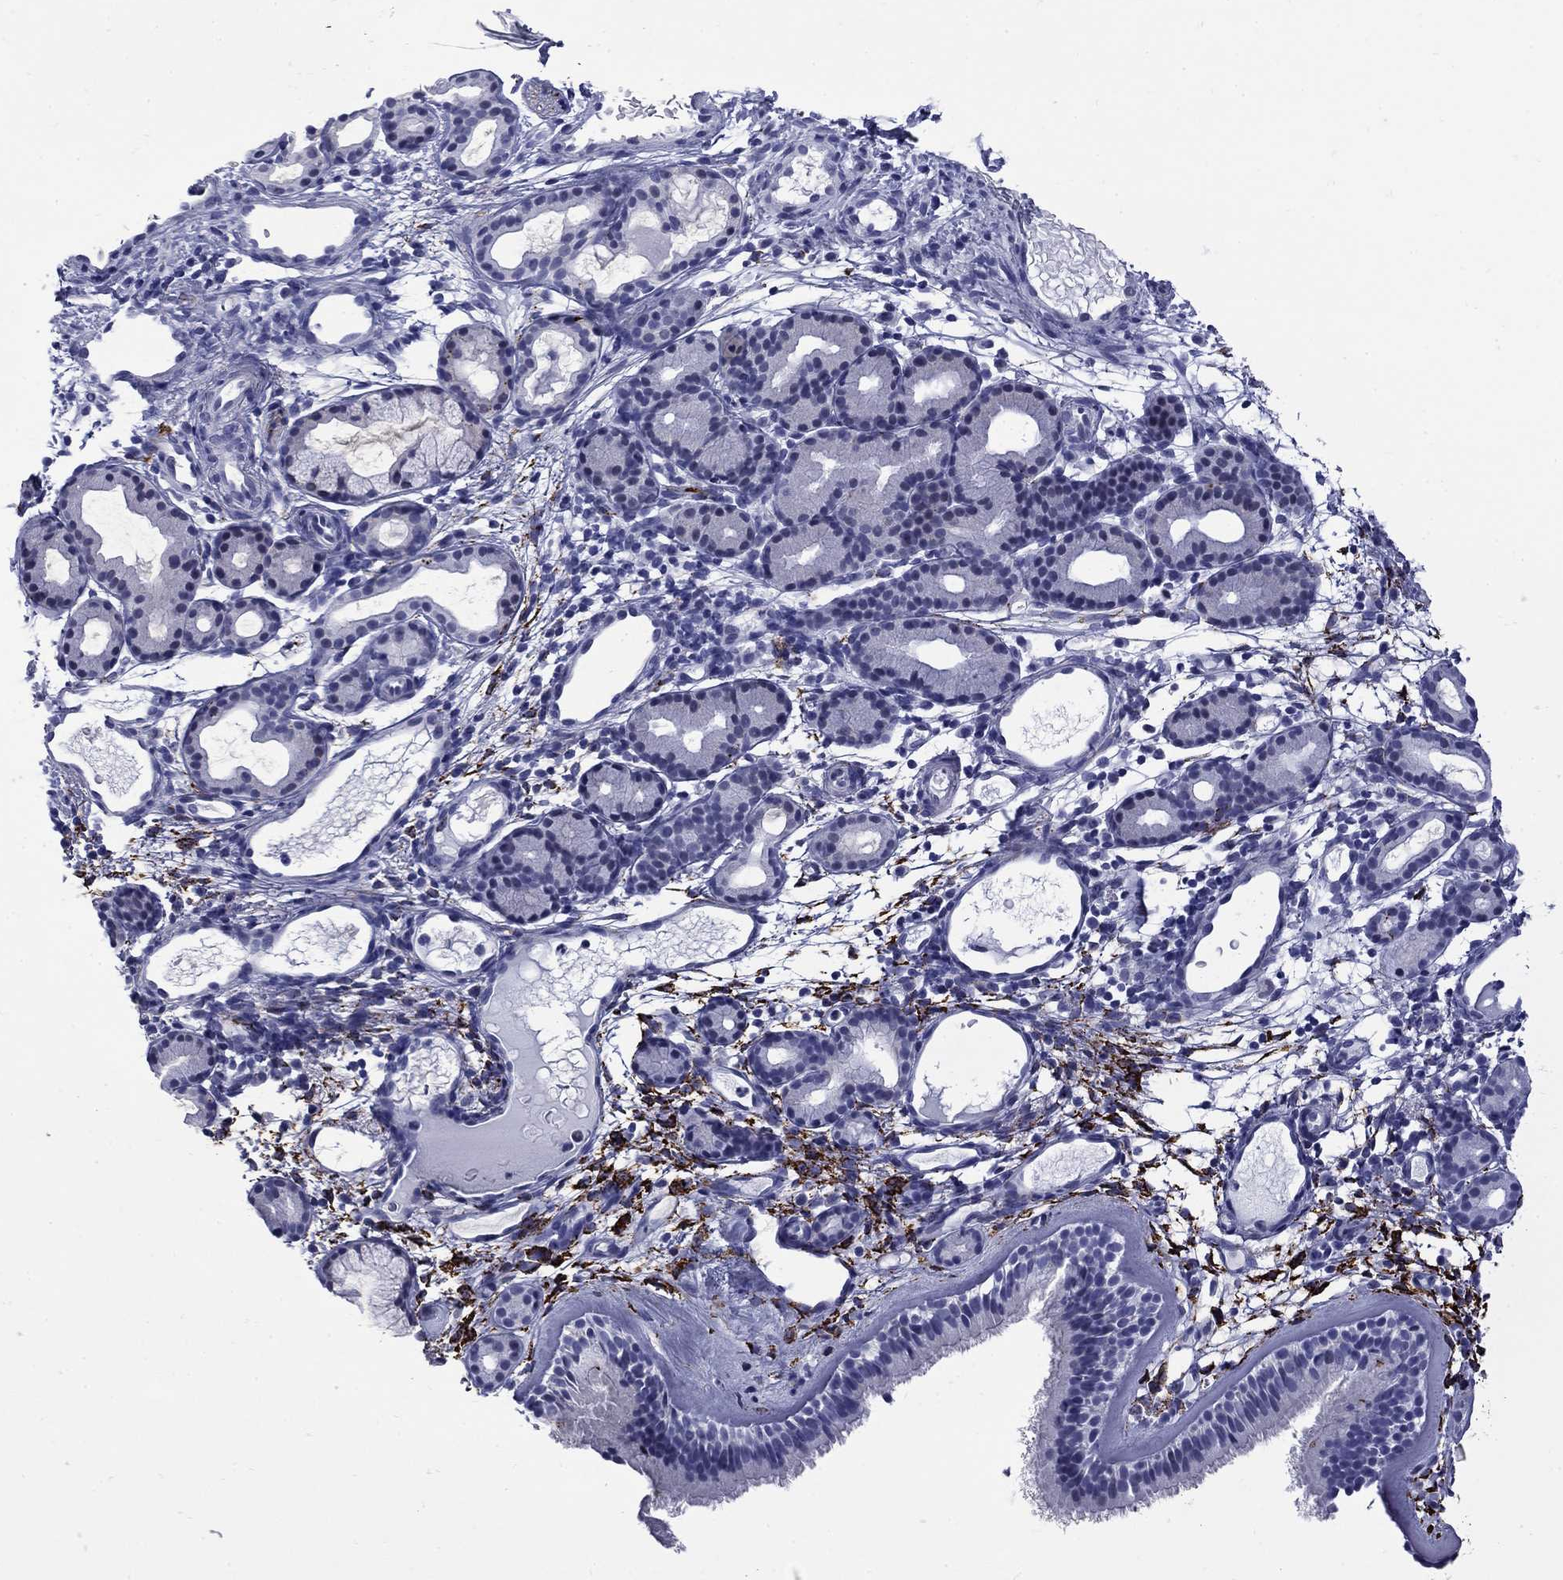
{"staining": {"intensity": "negative", "quantity": "none", "location": "none"}, "tissue": "nasopharynx", "cell_type": "Respiratory epithelial cells", "image_type": "normal", "snomed": [{"axis": "morphology", "description": "Normal tissue, NOS"}, {"axis": "topography", "description": "Nasopharynx"}], "caption": "Immunohistochemical staining of normal nasopharynx displays no significant positivity in respiratory epithelial cells. (DAB (3,3'-diaminobenzidine) IHC, high magnification).", "gene": "MGARP", "patient": {"sex": "female", "age": 81}}